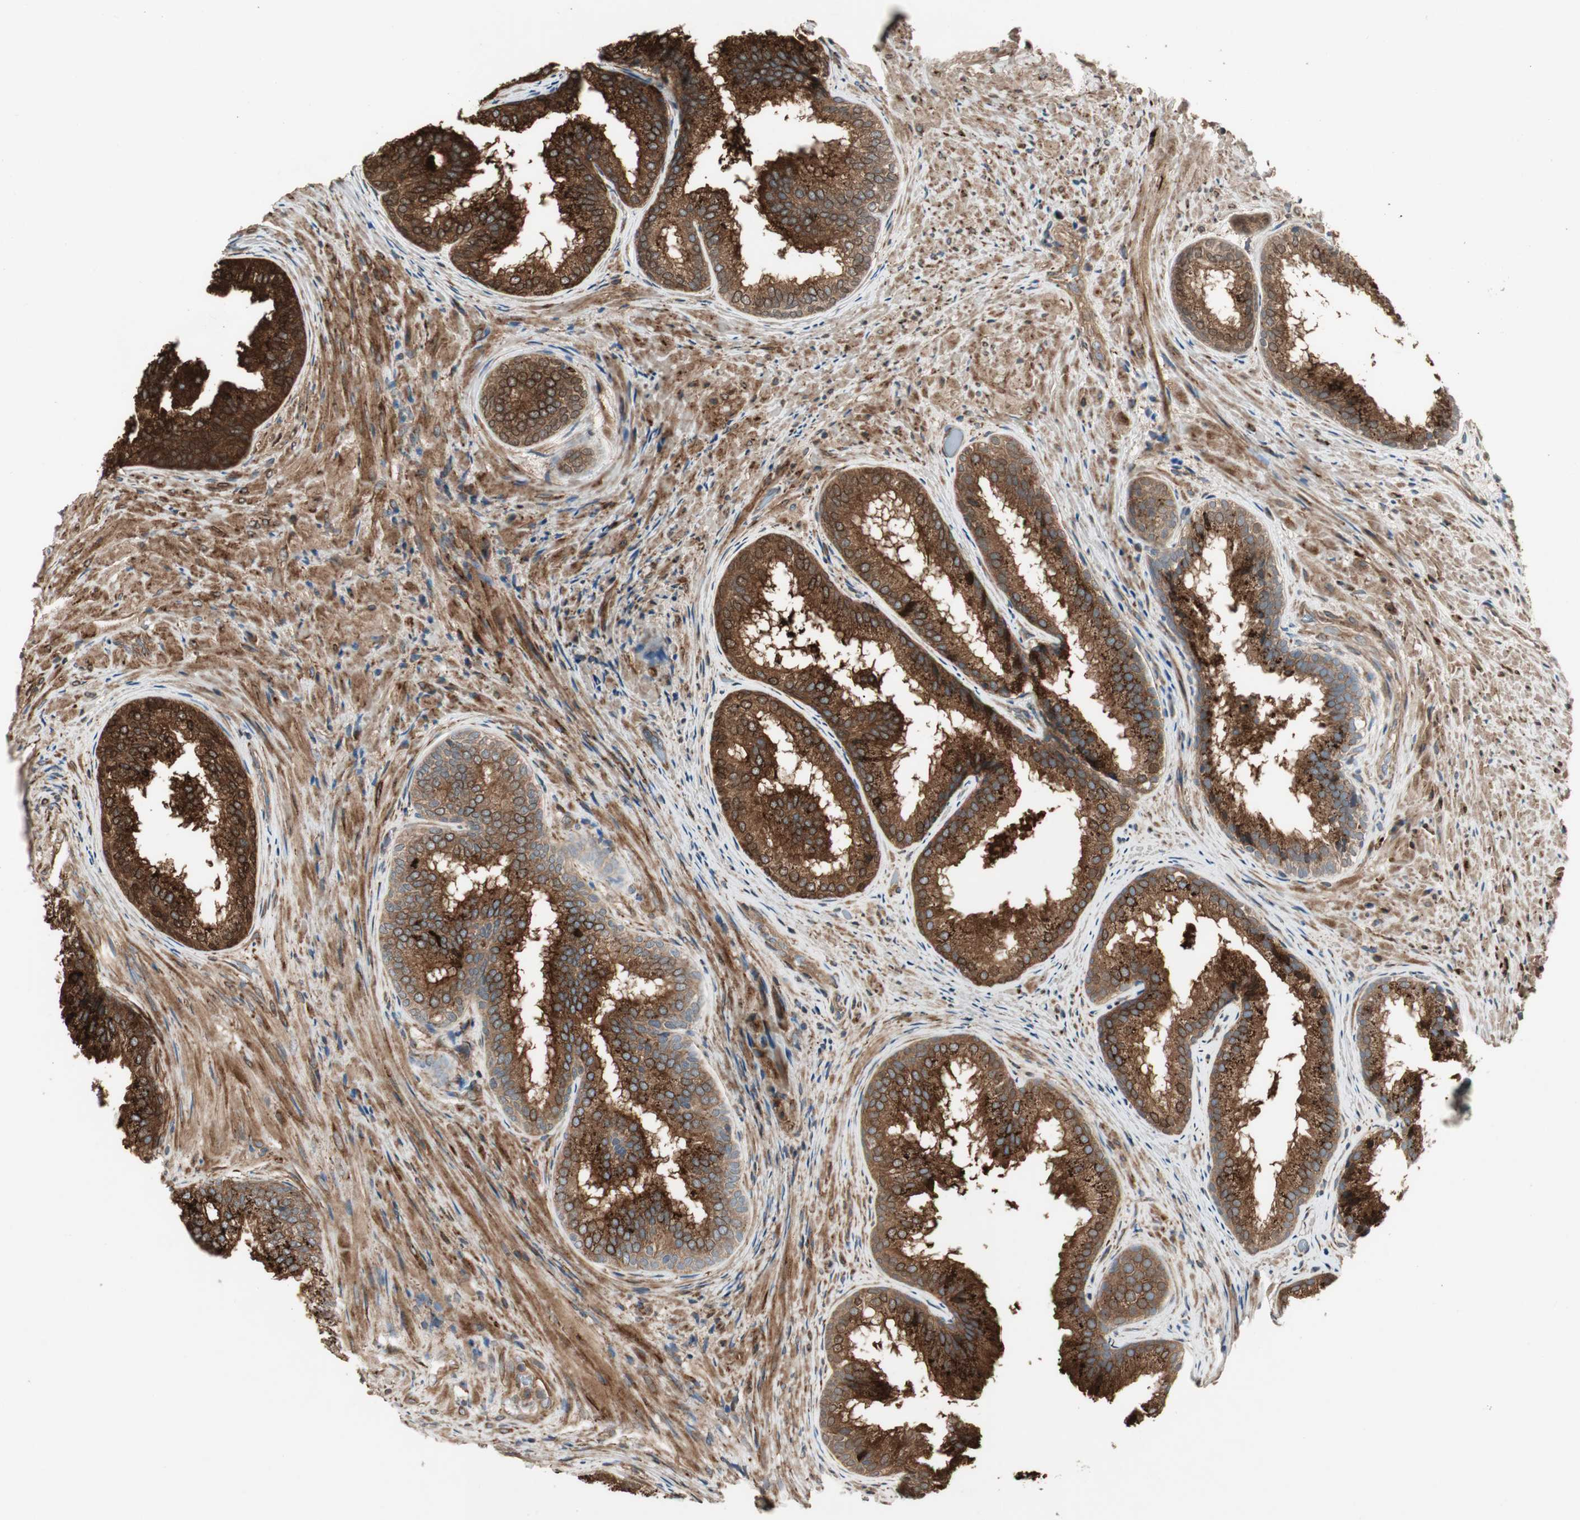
{"staining": {"intensity": "strong", "quantity": ">75%", "location": "cytoplasmic/membranous"}, "tissue": "prostate", "cell_type": "Glandular cells", "image_type": "normal", "snomed": [{"axis": "morphology", "description": "Normal tissue, NOS"}, {"axis": "topography", "description": "Prostate"}], "caption": "Immunohistochemistry staining of unremarkable prostate, which reveals high levels of strong cytoplasmic/membranous staining in about >75% of glandular cells indicating strong cytoplasmic/membranous protein expression. The staining was performed using DAB (3,3'-diaminobenzidine) (brown) for protein detection and nuclei were counterstained in hematoxylin (blue).", "gene": "PRKG1", "patient": {"sex": "male", "age": 76}}